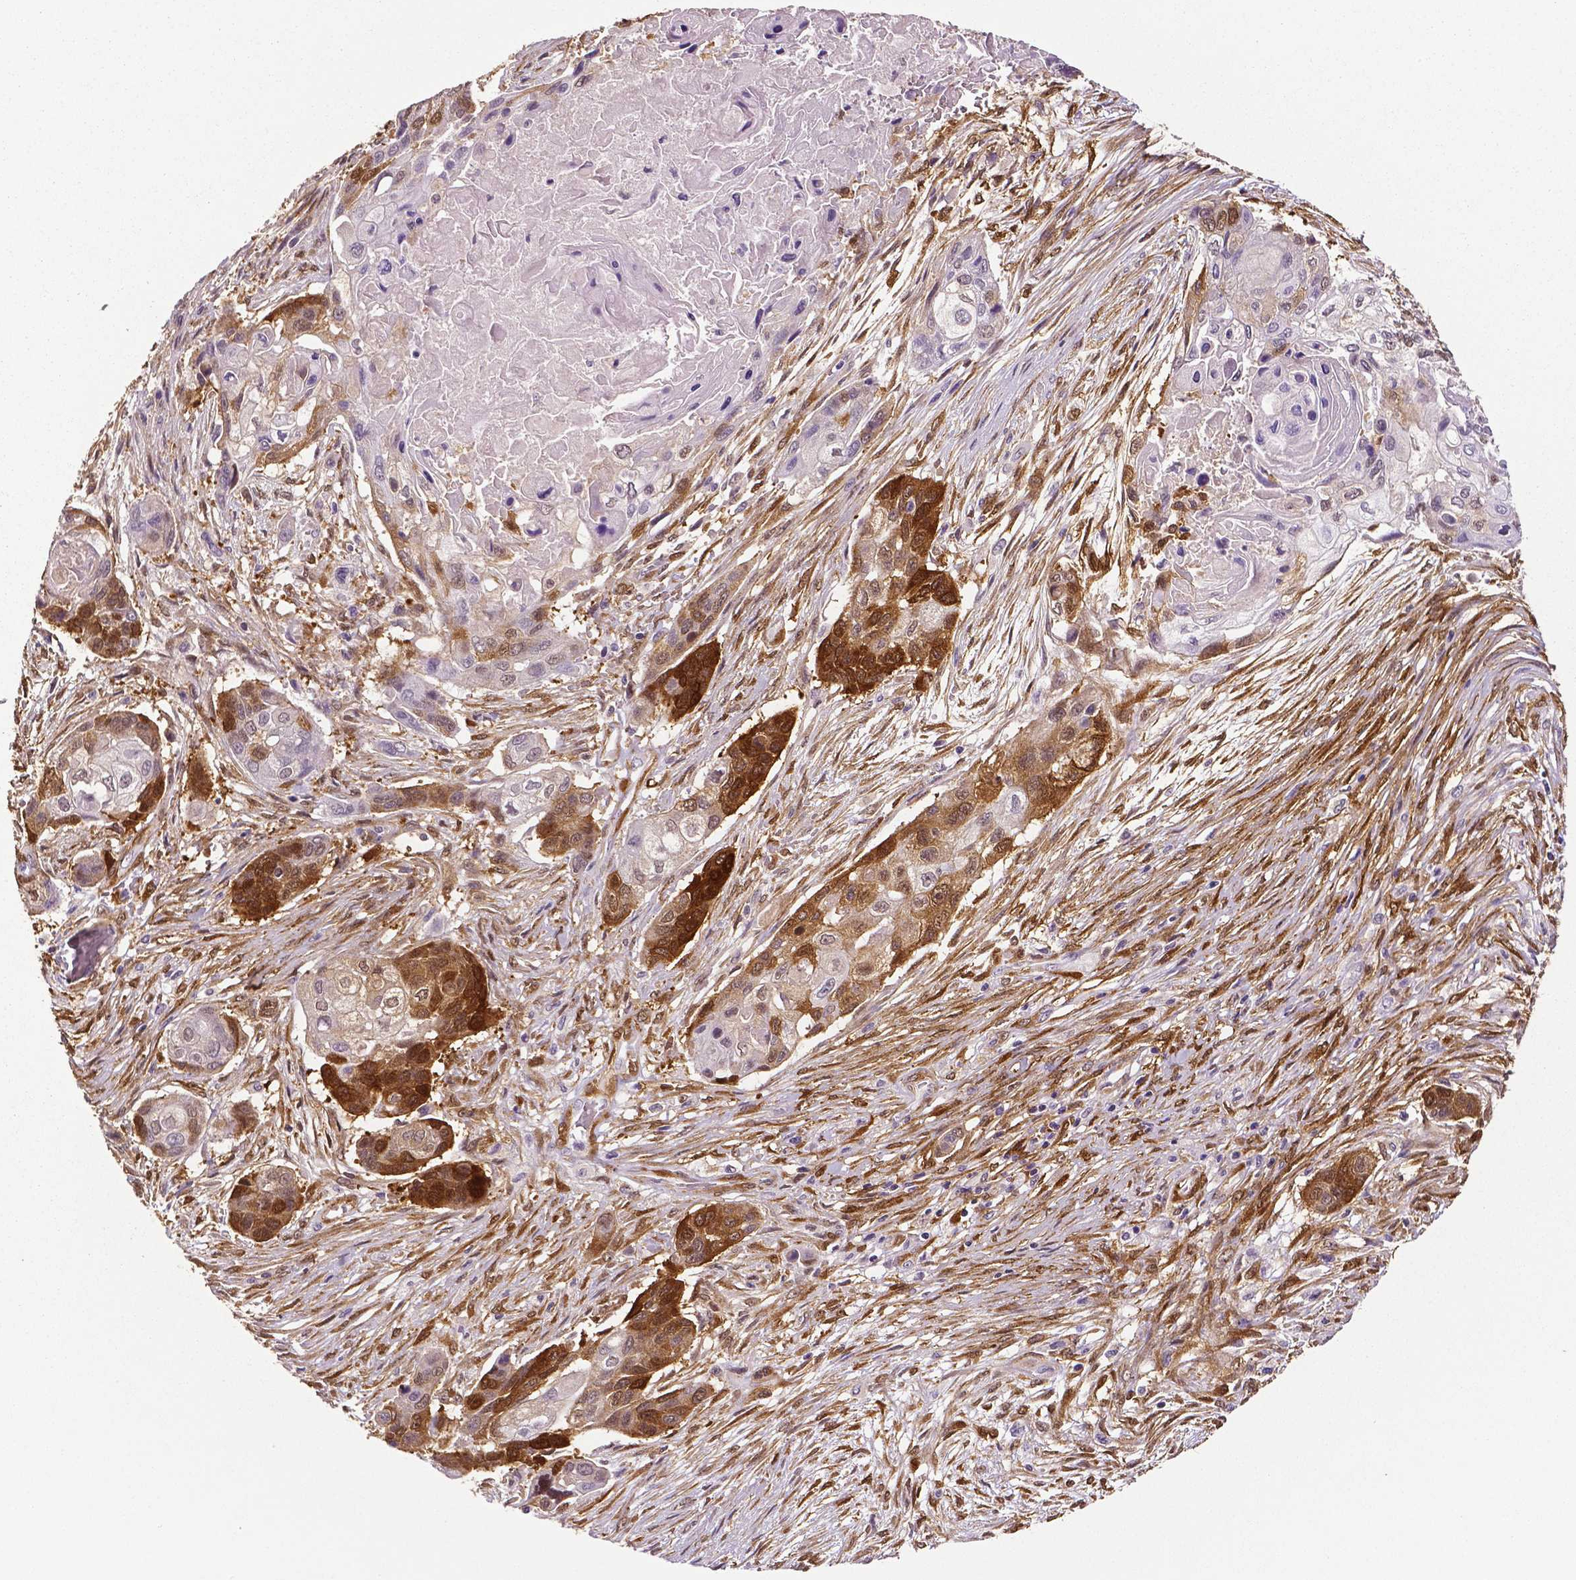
{"staining": {"intensity": "strong", "quantity": "<25%", "location": "cytoplasmic/membranous"}, "tissue": "lung cancer", "cell_type": "Tumor cells", "image_type": "cancer", "snomed": [{"axis": "morphology", "description": "Squamous cell carcinoma, NOS"}, {"axis": "topography", "description": "Lung"}], "caption": "Immunohistochemistry (DAB (3,3'-diaminobenzidine)) staining of lung cancer (squamous cell carcinoma) reveals strong cytoplasmic/membranous protein positivity in about <25% of tumor cells.", "gene": "PHGDH", "patient": {"sex": "male", "age": 69}}